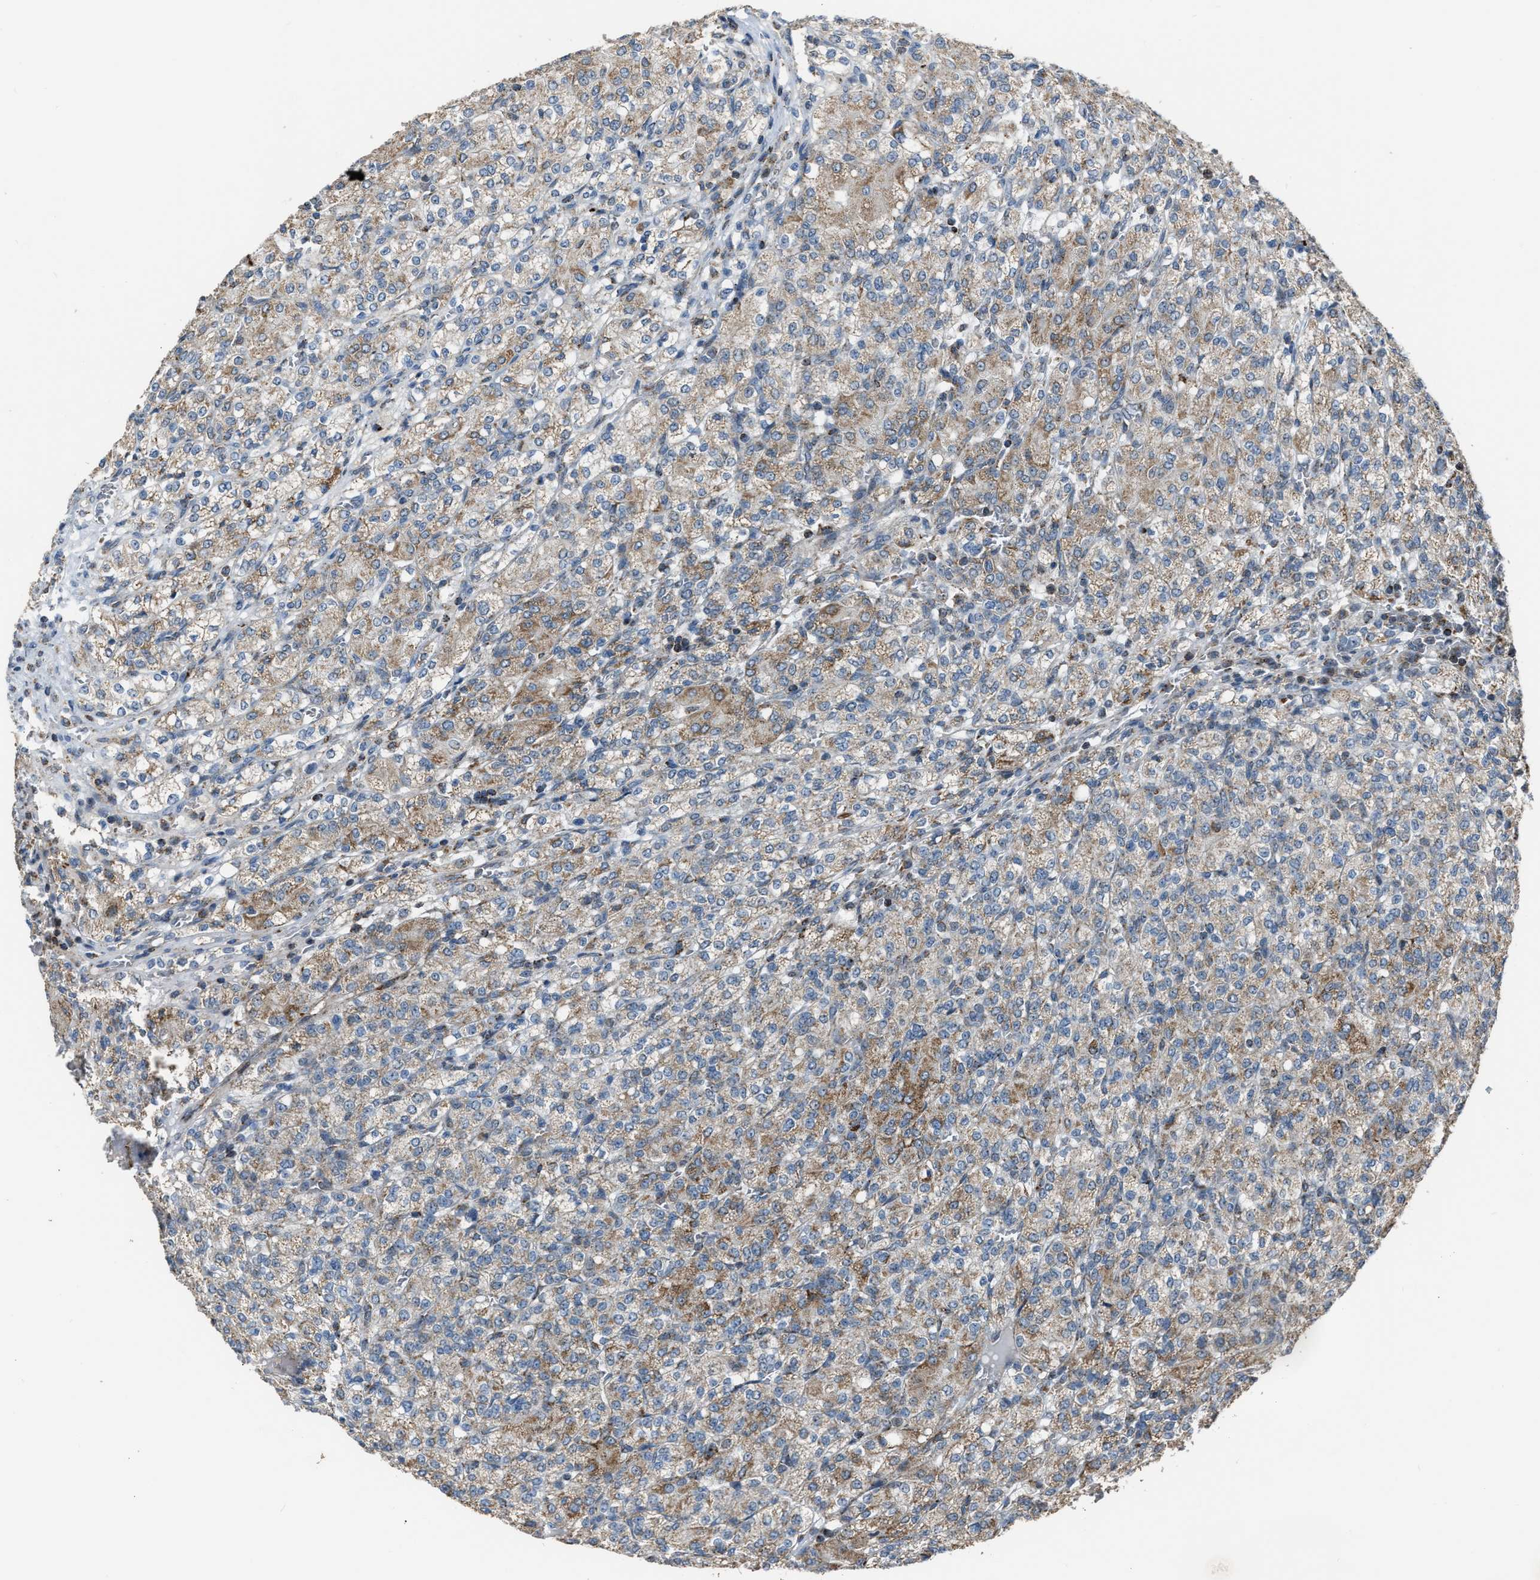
{"staining": {"intensity": "moderate", "quantity": ">75%", "location": "cytoplasmic/membranous"}, "tissue": "renal cancer", "cell_type": "Tumor cells", "image_type": "cancer", "snomed": [{"axis": "morphology", "description": "Adenocarcinoma, NOS"}, {"axis": "topography", "description": "Kidney"}], "caption": "Protein expression analysis of adenocarcinoma (renal) demonstrates moderate cytoplasmic/membranous positivity in approximately >75% of tumor cells.", "gene": "CHN2", "patient": {"sex": "male", "age": 77}}